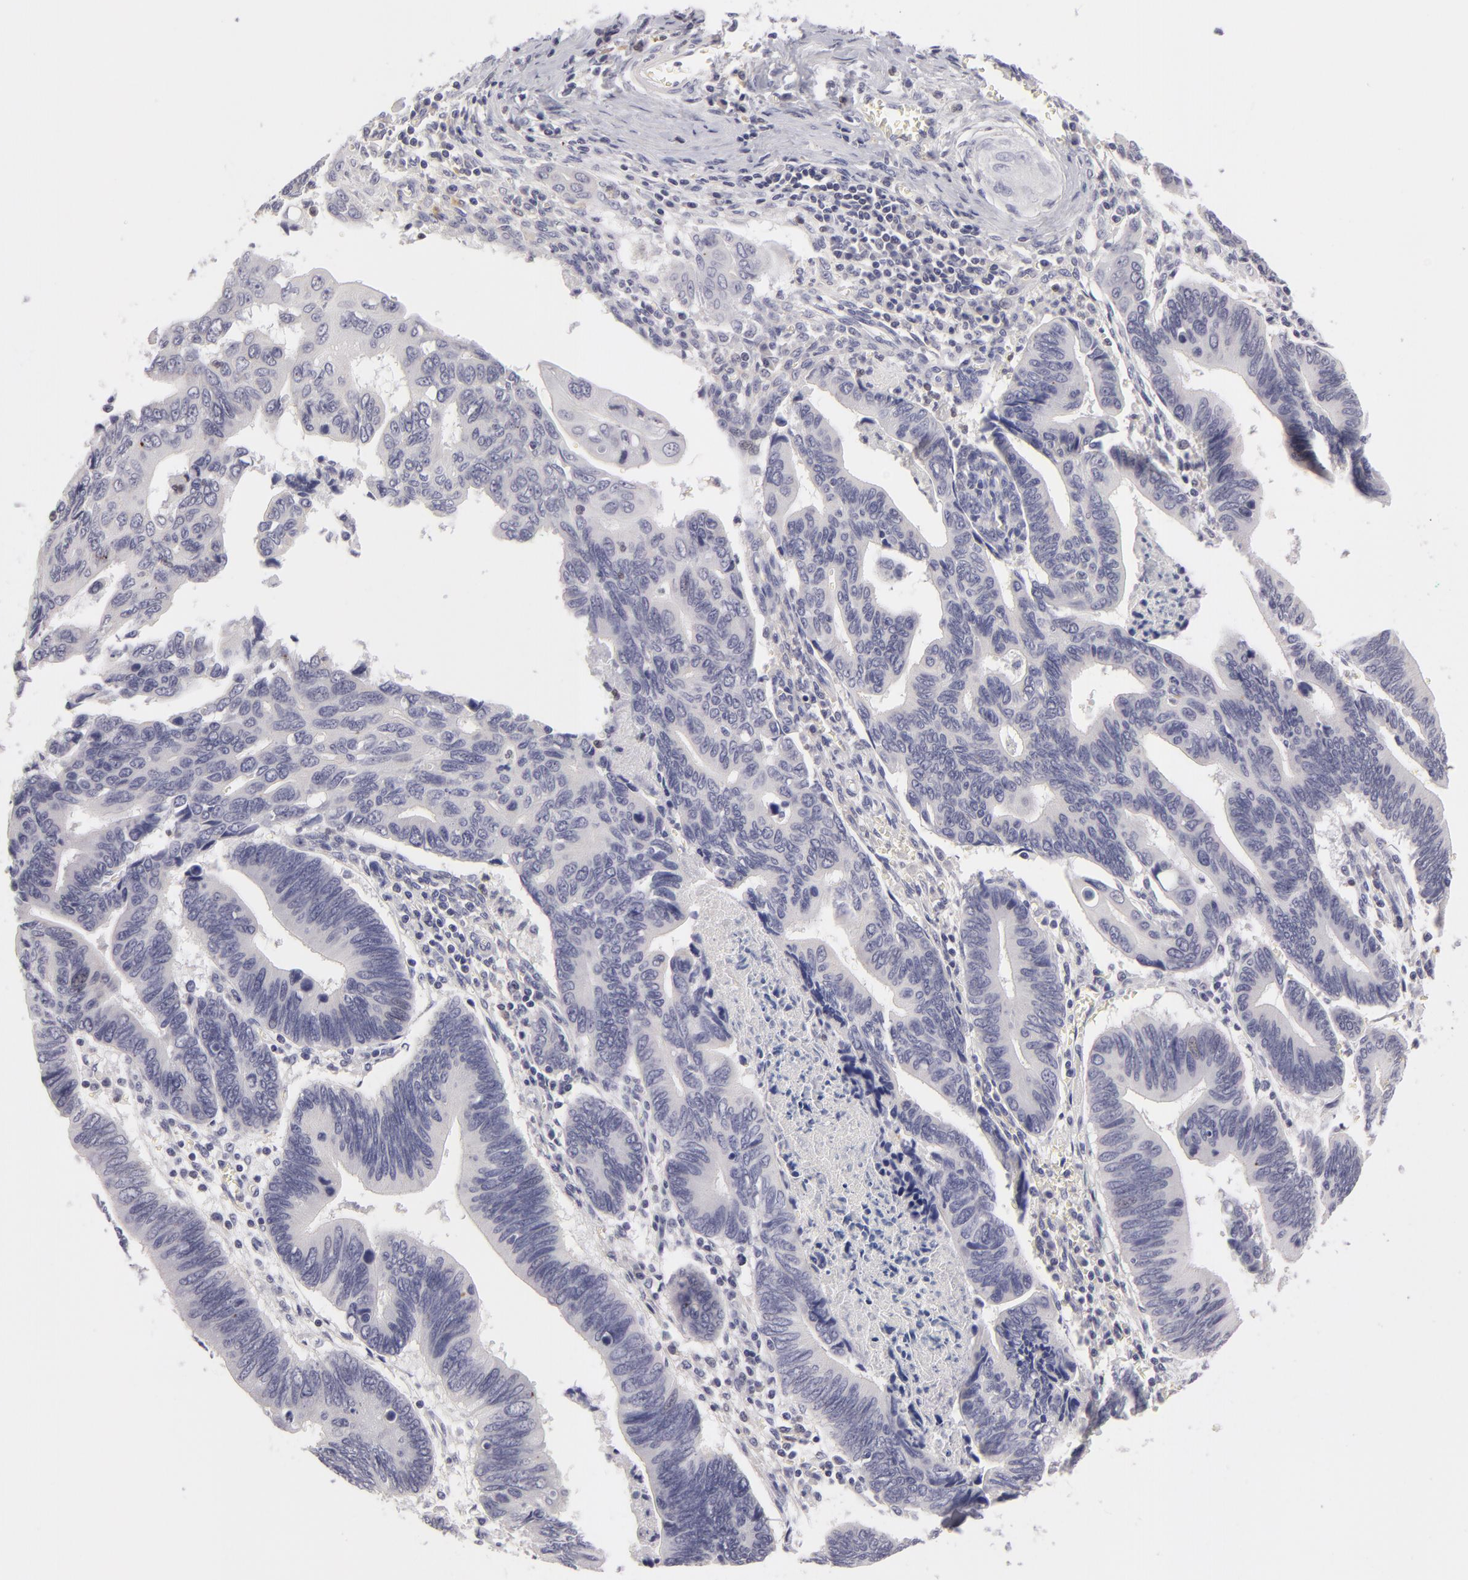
{"staining": {"intensity": "negative", "quantity": "none", "location": "none"}, "tissue": "pancreatic cancer", "cell_type": "Tumor cells", "image_type": "cancer", "snomed": [{"axis": "morphology", "description": "Adenocarcinoma, NOS"}, {"axis": "topography", "description": "Pancreas"}], "caption": "This is an immunohistochemistry (IHC) histopathology image of pancreatic cancer. There is no positivity in tumor cells.", "gene": "NLGN4X", "patient": {"sex": "female", "age": 70}}